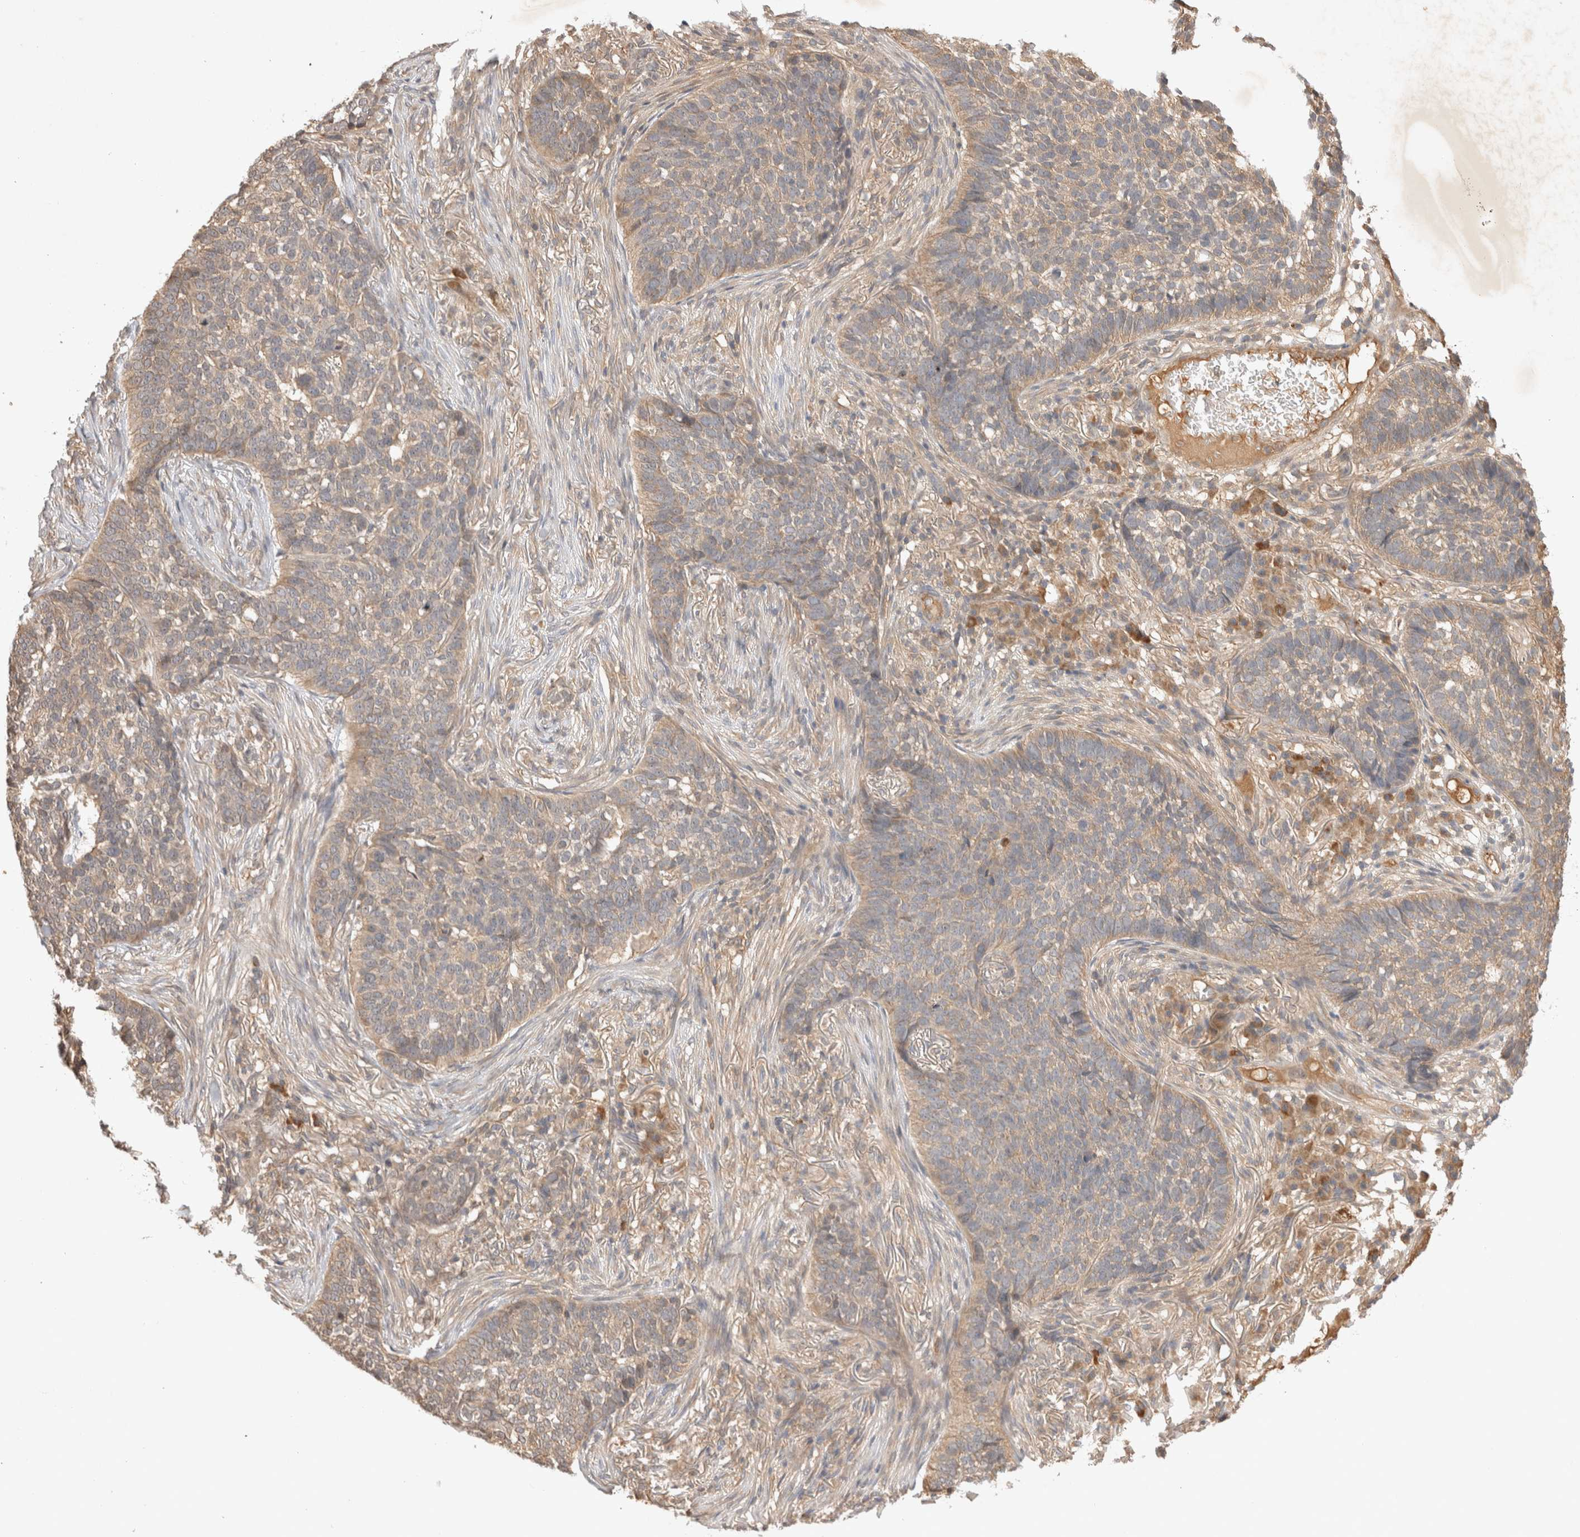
{"staining": {"intensity": "weak", "quantity": "25%-75%", "location": "cytoplasmic/membranous"}, "tissue": "skin cancer", "cell_type": "Tumor cells", "image_type": "cancer", "snomed": [{"axis": "morphology", "description": "Basal cell carcinoma"}, {"axis": "topography", "description": "Skin"}], "caption": "IHC of human basal cell carcinoma (skin) reveals low levels of weak cytoplasmic/membranous expression in about 25%-75% of tumor cells.", "gene": "YES1", "patient": {"sex": "male", "age": 85}}